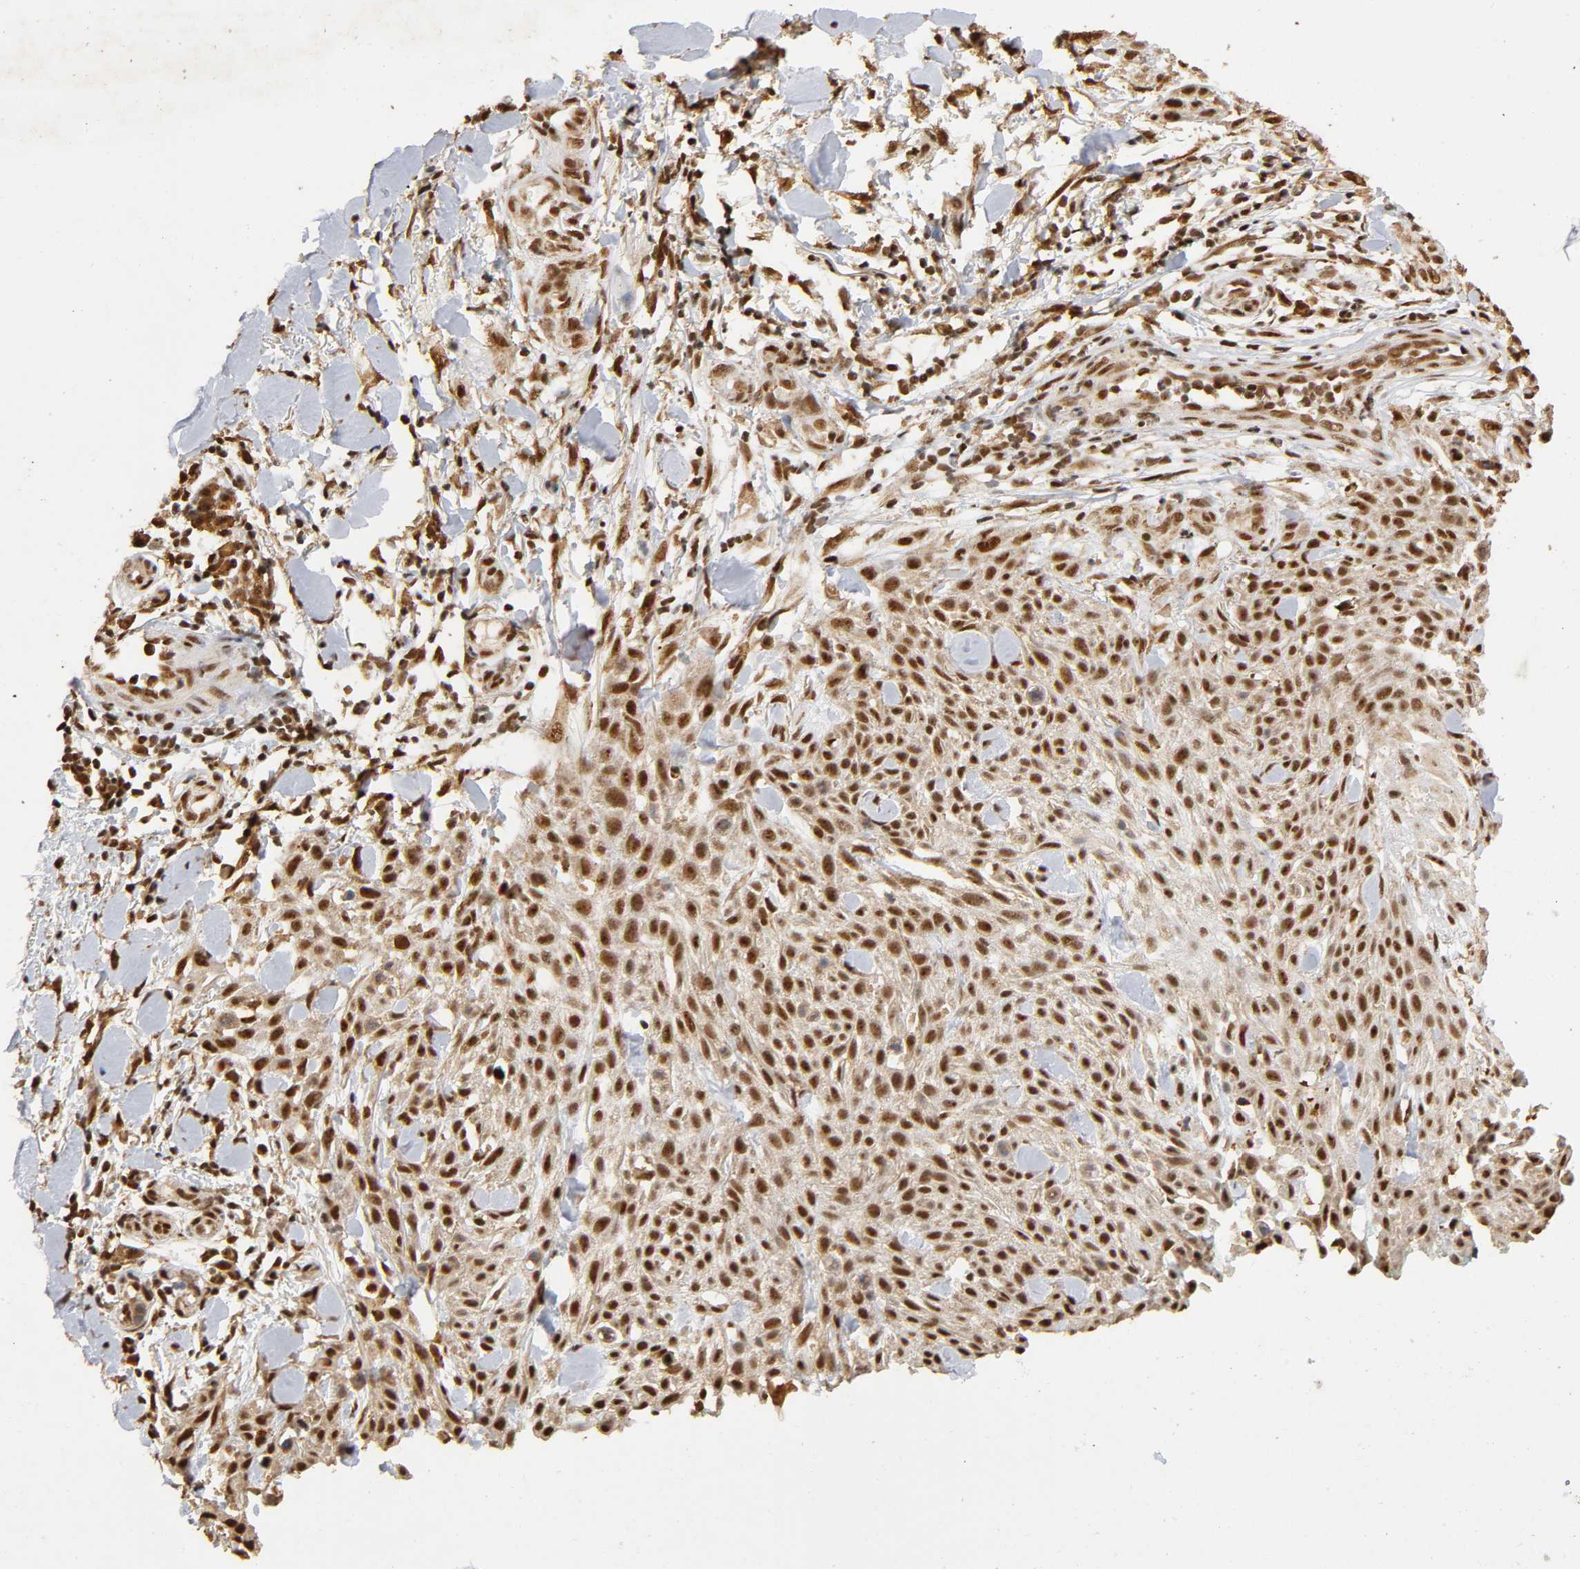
{"staining": {"intensity": "strong", "quantity": ">75%", "location": "cytoplasmic/membranous,nuclear"}, "tissue": "skin cancer", "cell_type": "Tumor cells", "image_type": "cancer", "snomed": [{"axis": "morphology", "description": "Squamous cell carcinoma, NOS"}, {"axis": "topography", "description": "Skin"}], "caption": "Protein staining of skin cancer (squamous cell carcinoma) tissue shows strong cytoplasmic/membranous and nuclear staining in approximately >75% of tumor cells. (brown staining indicates protein expression, while blue staining denotes nuclei).", "gene": "RNF122", "patient": {"sex": "female", "age": 42}}